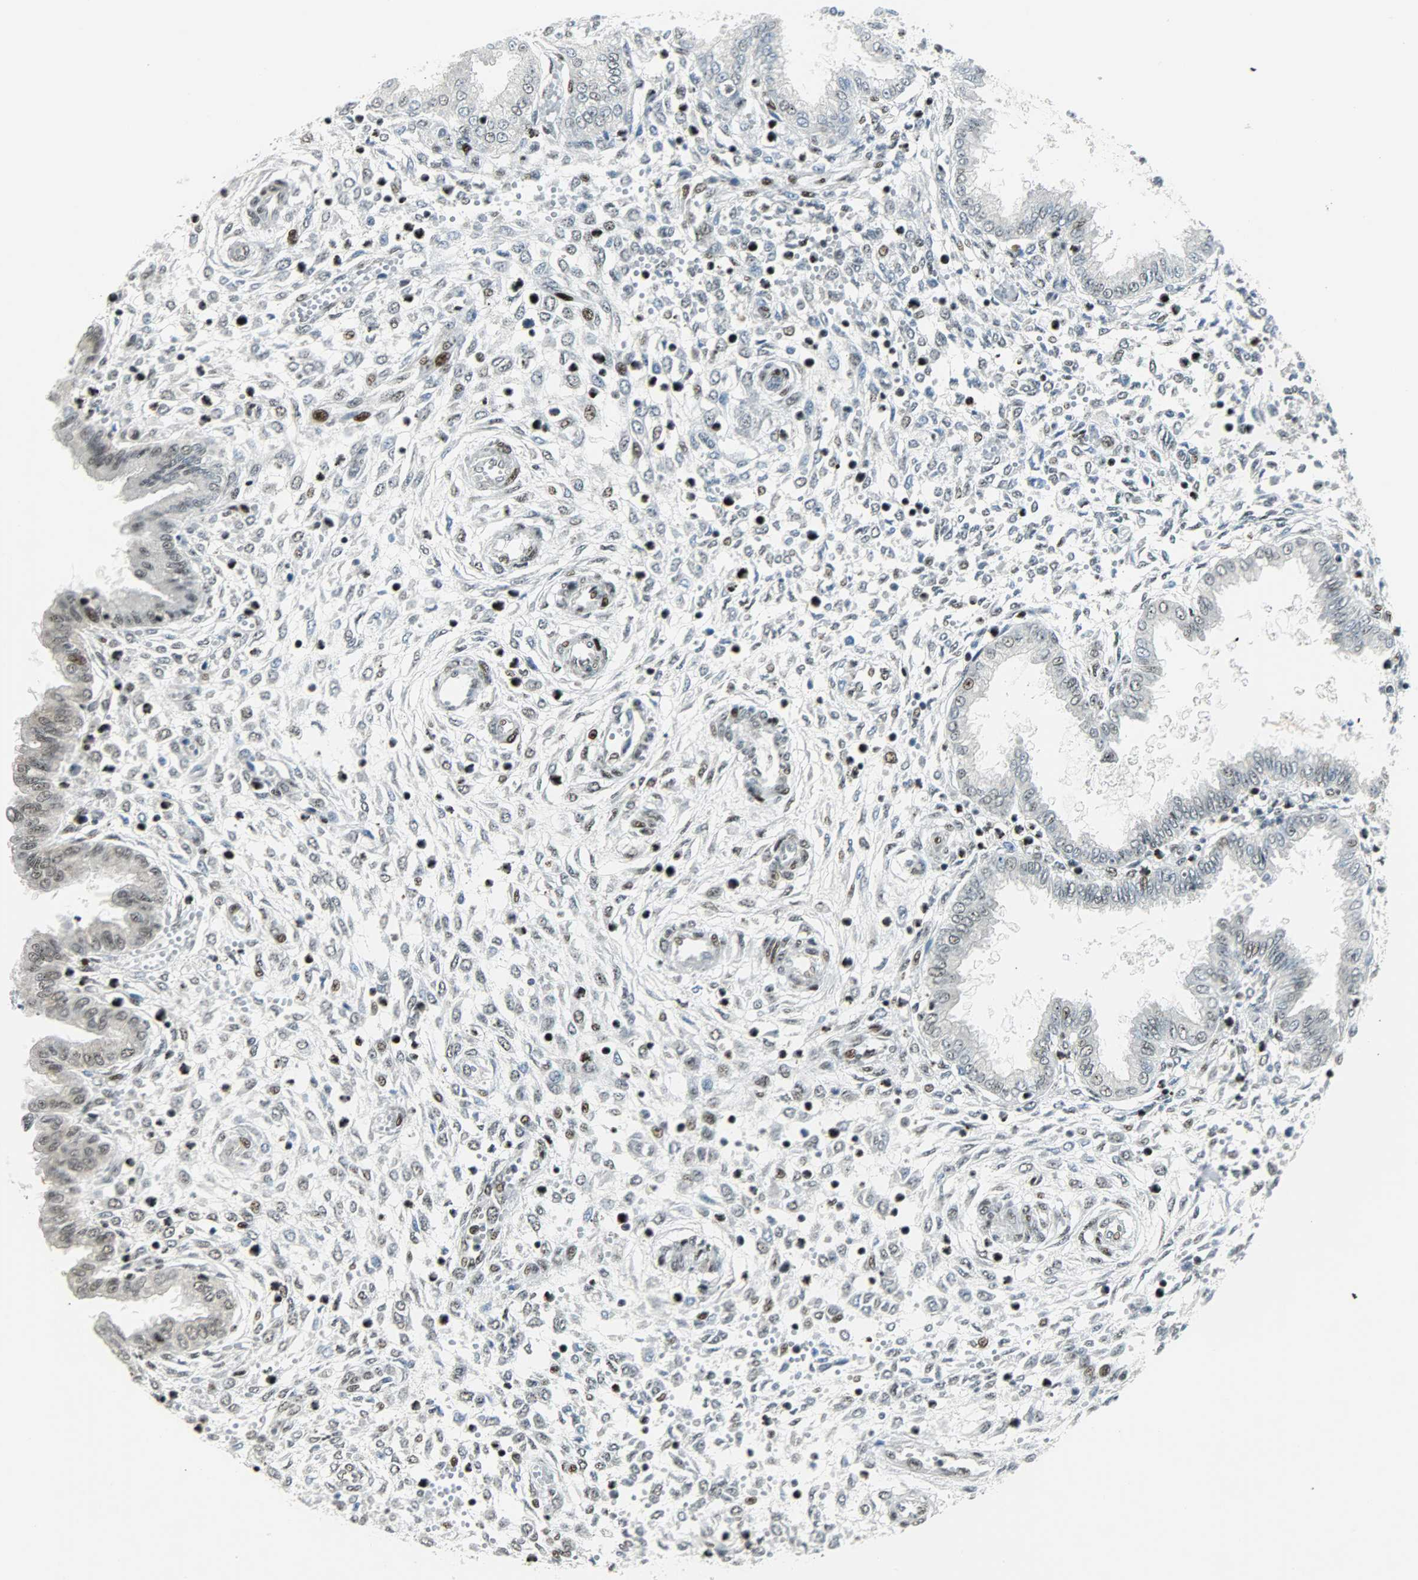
{"staining": {"intensity": "negative", "quantity": "none", "location": "none"}, "tissue": "endometrium", "cell_type": "Cells in endometrial stroma", "image_type": "normal", "snomed": [{"axis": "morphology", "description": "Normal tissue, NOS"}, {"axis": "topography", "description": "Endometrium"}], "caption": "Benign endometrium was stained to show a protein in brown. There is no significant expression in cells in endometrial stroma. (IHC, brightfield microscopy, high magnification).", "gene": "IL15", "patient": {"sex": "female", "age": 33}}